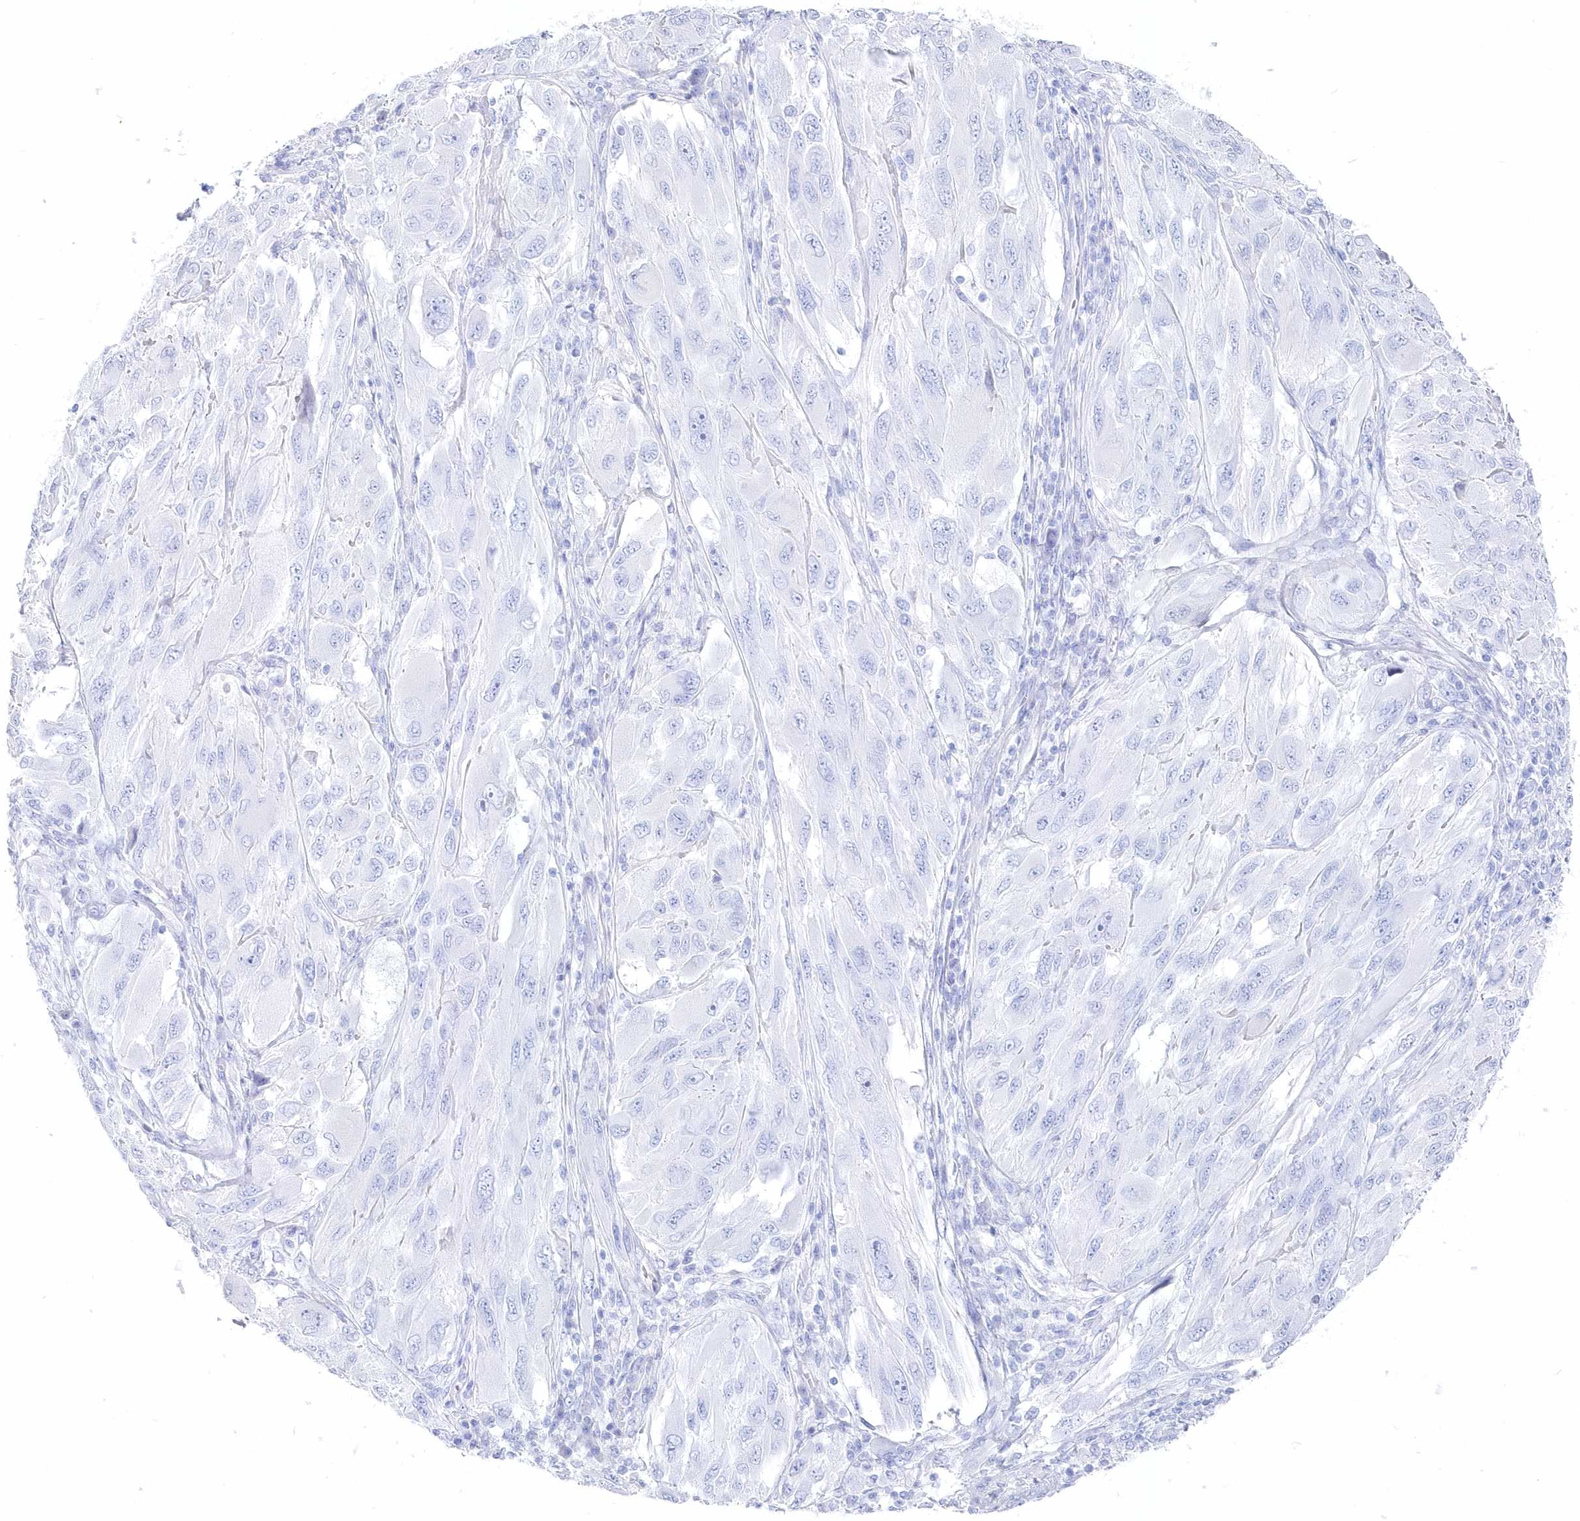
{"staining": {"intensity": "negative", "quantity": "none", "location": "none"}, "tissue": "melanoma", "cell_type": "Tumor cells", "image_type": "cancer", "snomed": [{"axis": "morphology", "description": "Malignant melanoma, NOS"}, {"axis": "topography", "description": "Skin"}], "caption": "High power microscopy micrograph of an immunohistochemistry (IHC) micrograph of melanoma, revealing no significant positivity in tumor cells.", "gene": "CSNK1G2", "patient": {"sex": "female", "age": 91}}